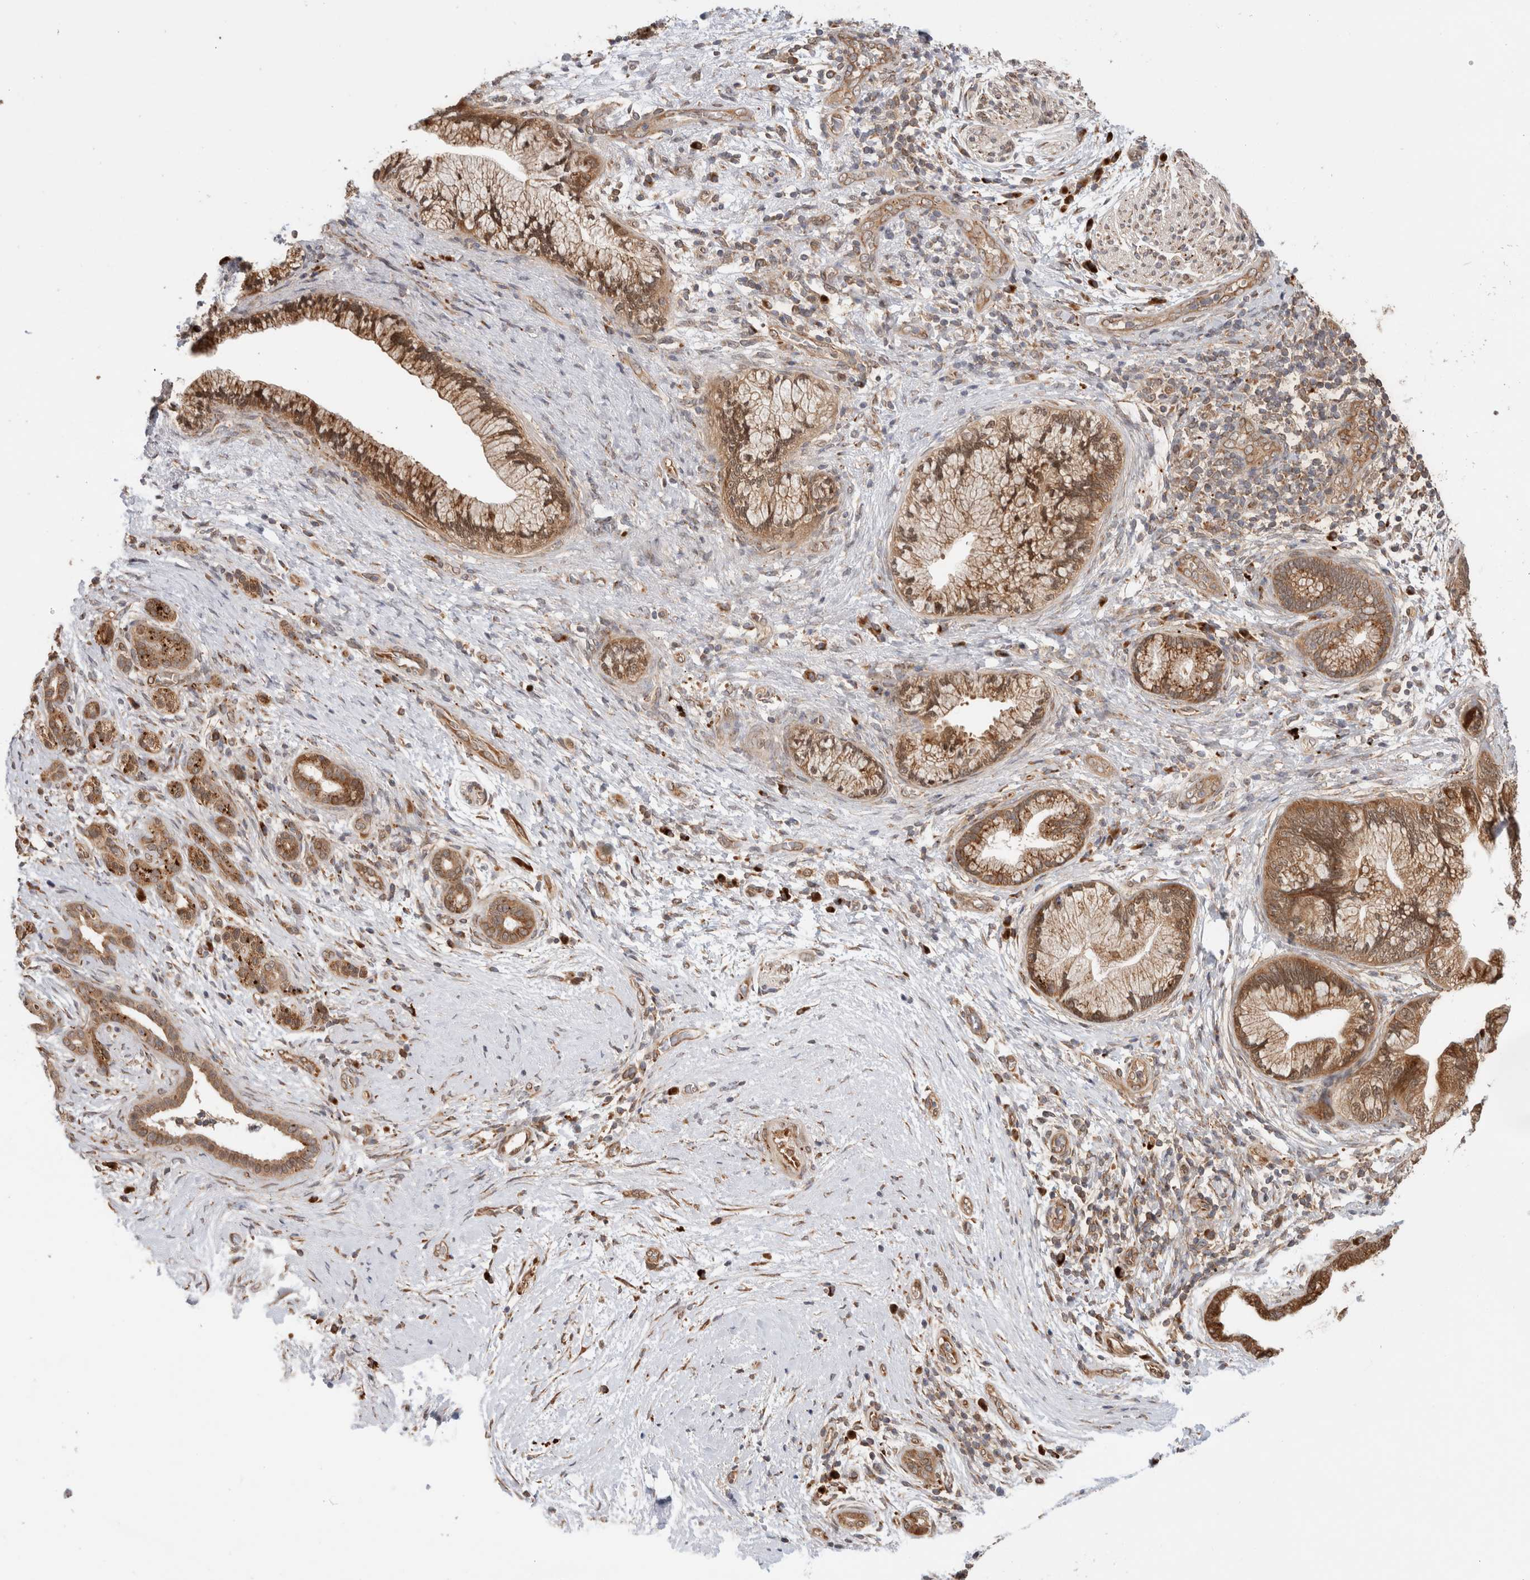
{"staining": {"intensity": "moderate", "quantity": ">75%", "location": "cytoplasmic/membranous"}, "tissue": "pancreatic cancer", "cell_type": "Tumor cells", "image_type": "cancer", "snomed": [{"axis": "morphology", "description": "Adenocarcinoma, NOS"}, {"axis": "topography", "description": "Pancreas"}], "caption": "Human pancreatic adenocarcinoma stained for a protein (brown) exhibits moderate cytoplasmic/membranous positive expression in about >75% of tumor cells.", "gene": "ACTL9", "patient": {"sex": "male", "age": 59}}